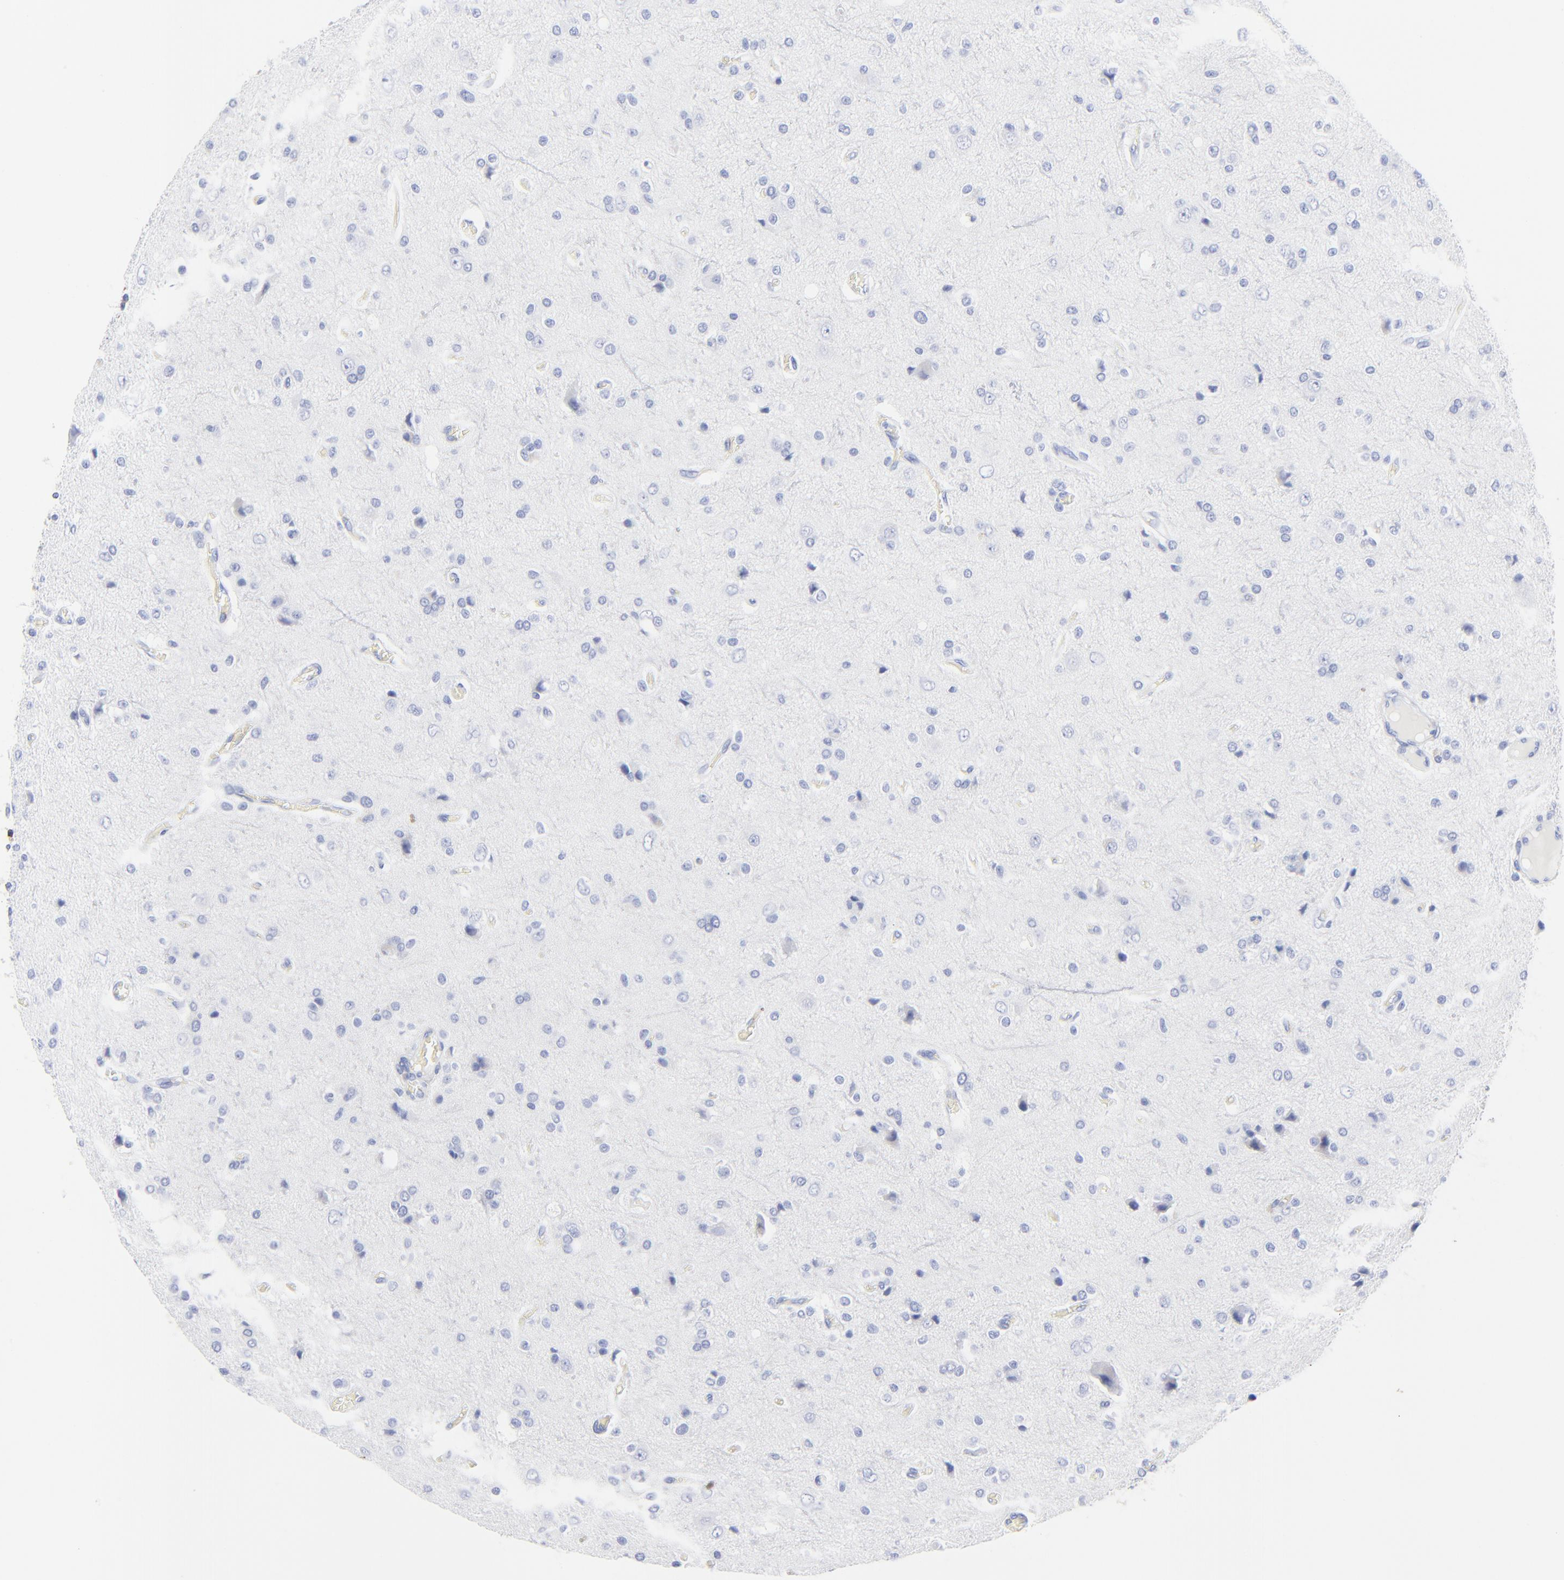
{"staining": {"intensity": "negative", "quantity": "none", "location": "none"}, "tissue": "glioma", "cell_type": "Tumor cells", "image_type": "cancer", "snomed": [{"axis": "morphology", "description": "Glioma, malignant, High grade"}, {"axis": "topography", "description": "Brain"}], "caption": "Histopathology image shows no protein positivity in tumor cells of malignant glioma (high-grade) tissue. (DAB (3,3'-diaminobenzidine) IHC, high magnification).", "gene": "LCK", "patient": {"sex": "male", "age": 47}}